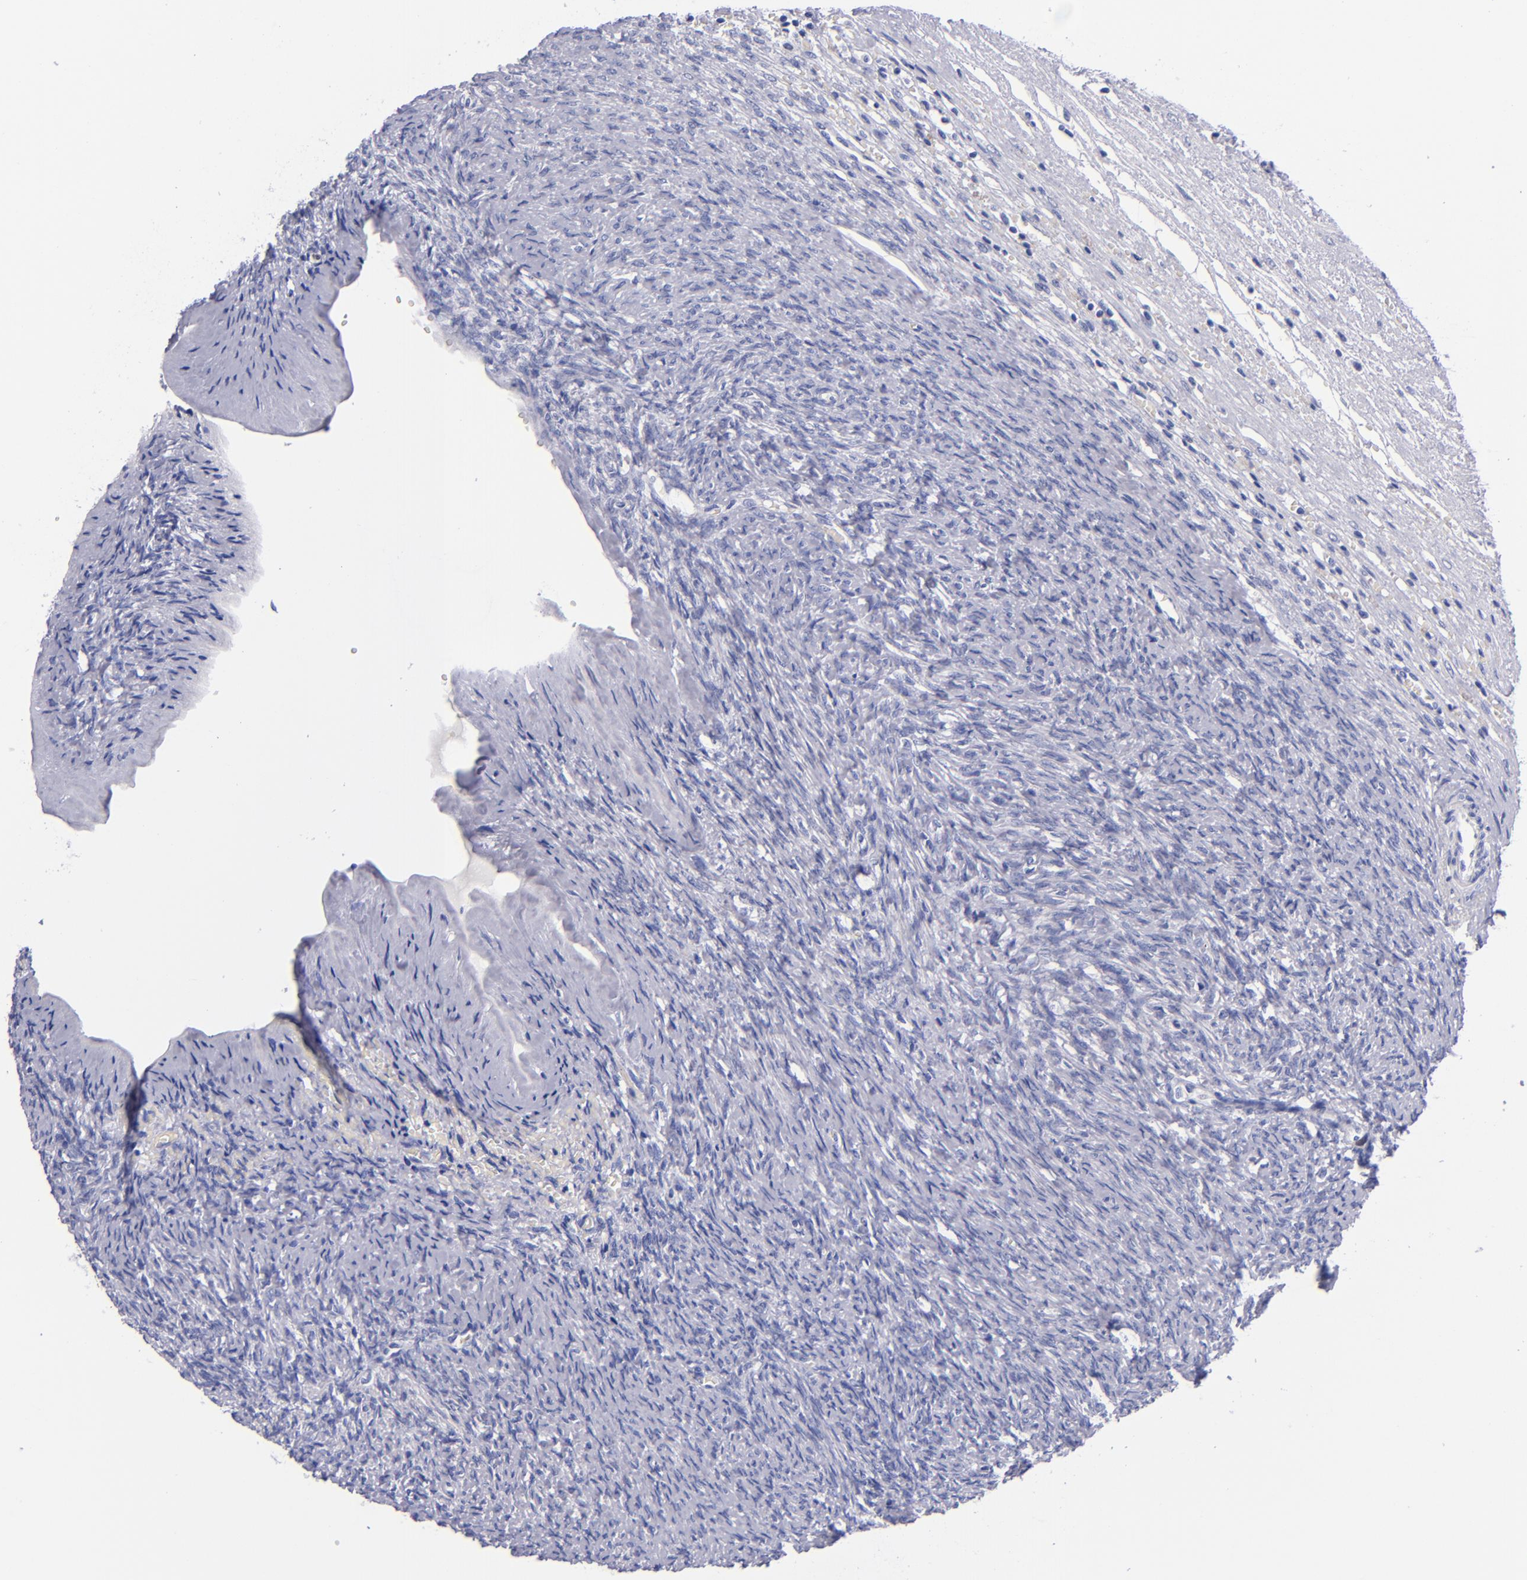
{"staining": {"intensity": "negative", "quantity": "none", "location": "none"}, "tissue": "ovary", "cell_type": "Follicle cells", "image_type": "normal", "snomed": [{"axis": "morphology", "description": "Normal tissue, NOS"}, {"axis": "topography", "description": "Ovary"}], "caption": "The photomicrograph exhibits no staining of follicle cells in normal ovary. Nuclei are stained in blue.", "gene": "MCM7", "patient": {"sex": "female", "age": 56}}